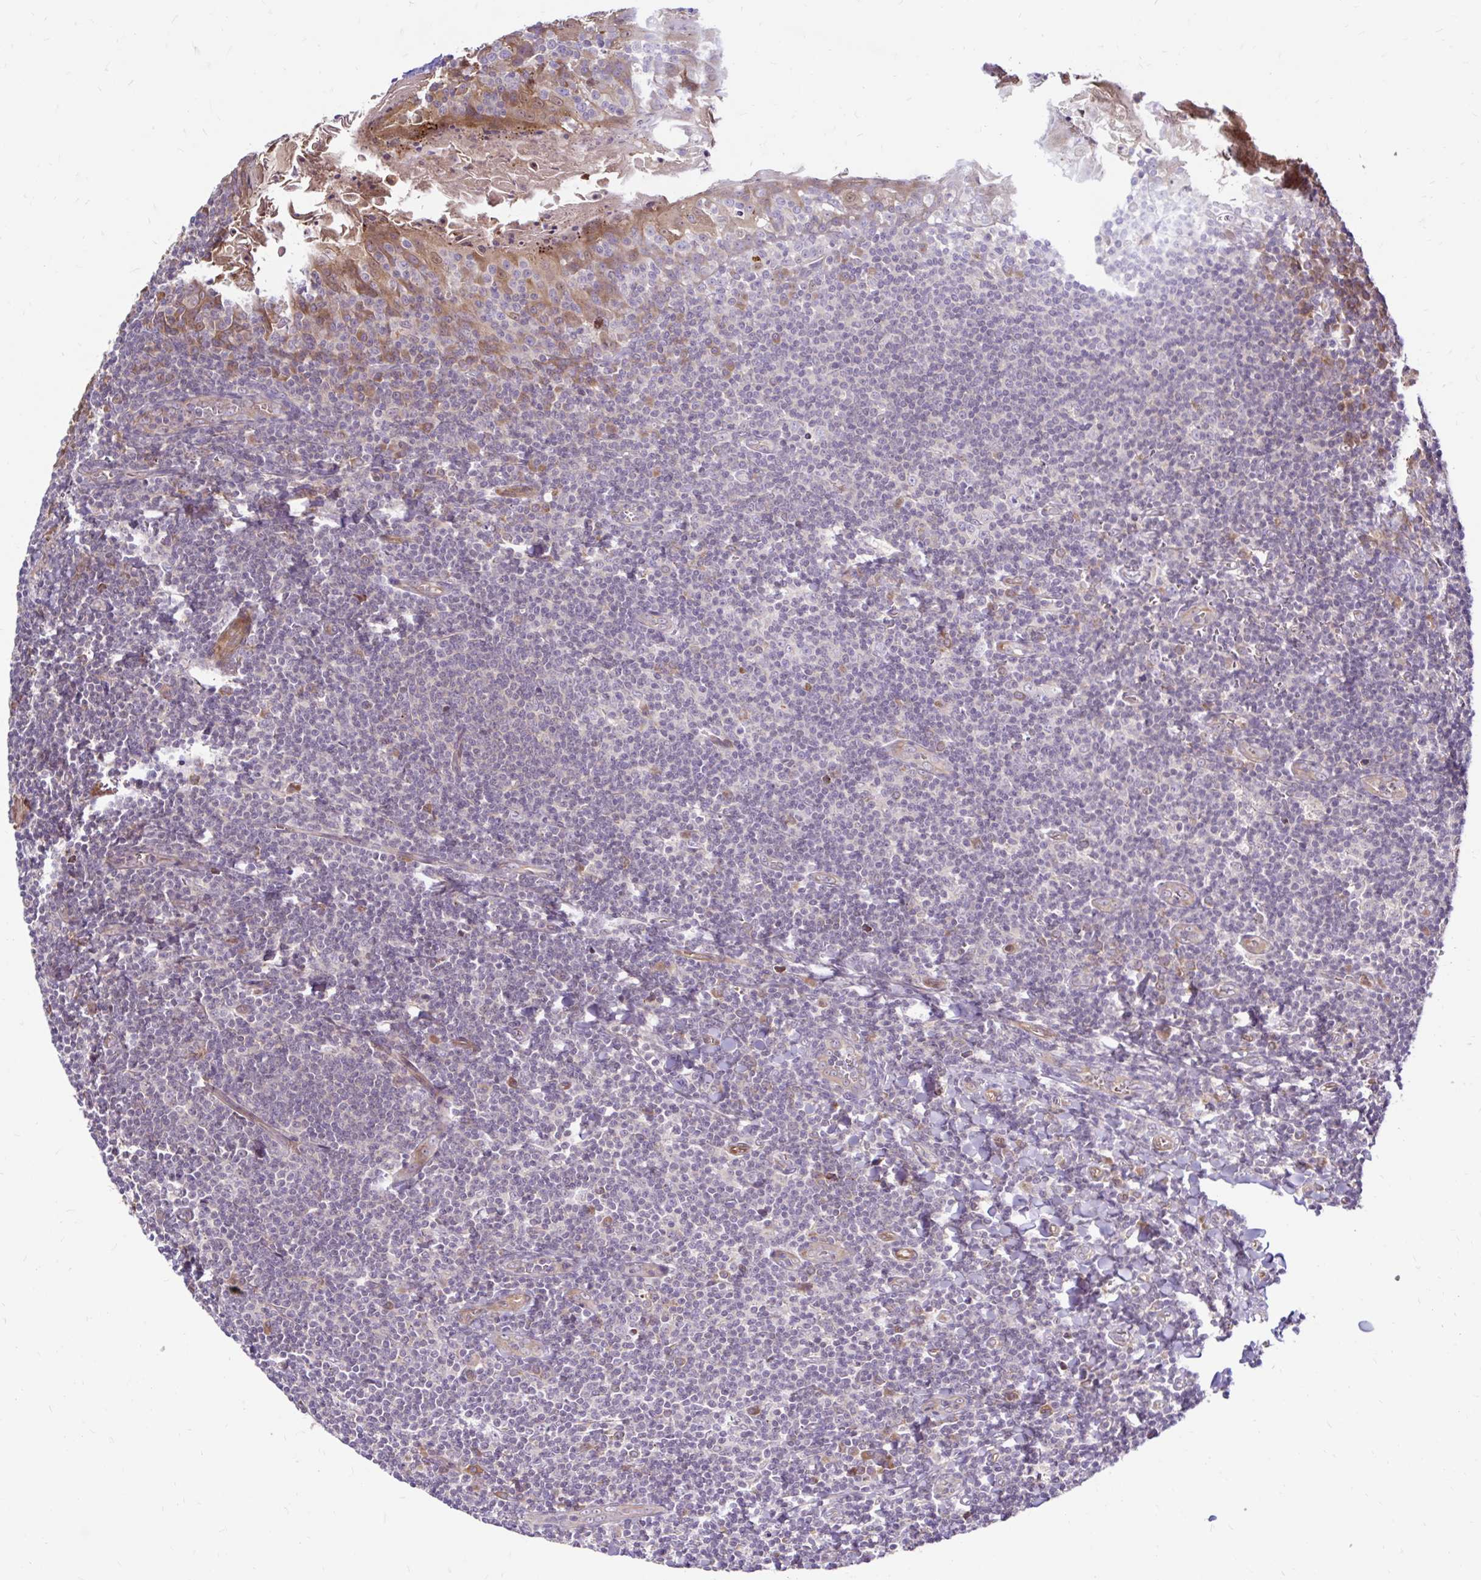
{"staining": {"intensity": "moderate", "quantity": "25%-75%", "location": "cytoplasmic/membranous"}, "tissue": "tonsil", "cell_type": "Germinal center cells", "image_type": "normal", "snomed": [{"axis": "morphology", "description": "Normal tissue, NOS"}, {"axis": "topography", "description": "Tonsil"}], "caption": "Brown immunohistochemical staining in benign tonsil reveals moderate cytoplasmic/membranous staining in approximately 25%-75% of germinal center cells. The protein is stained brown, and the nuclei are stained in blue (DAB IHC with brightfield microscopy, high magnification).", "gene": "ARHGEF37", "patient": {"sex": "male", "age": 27}}